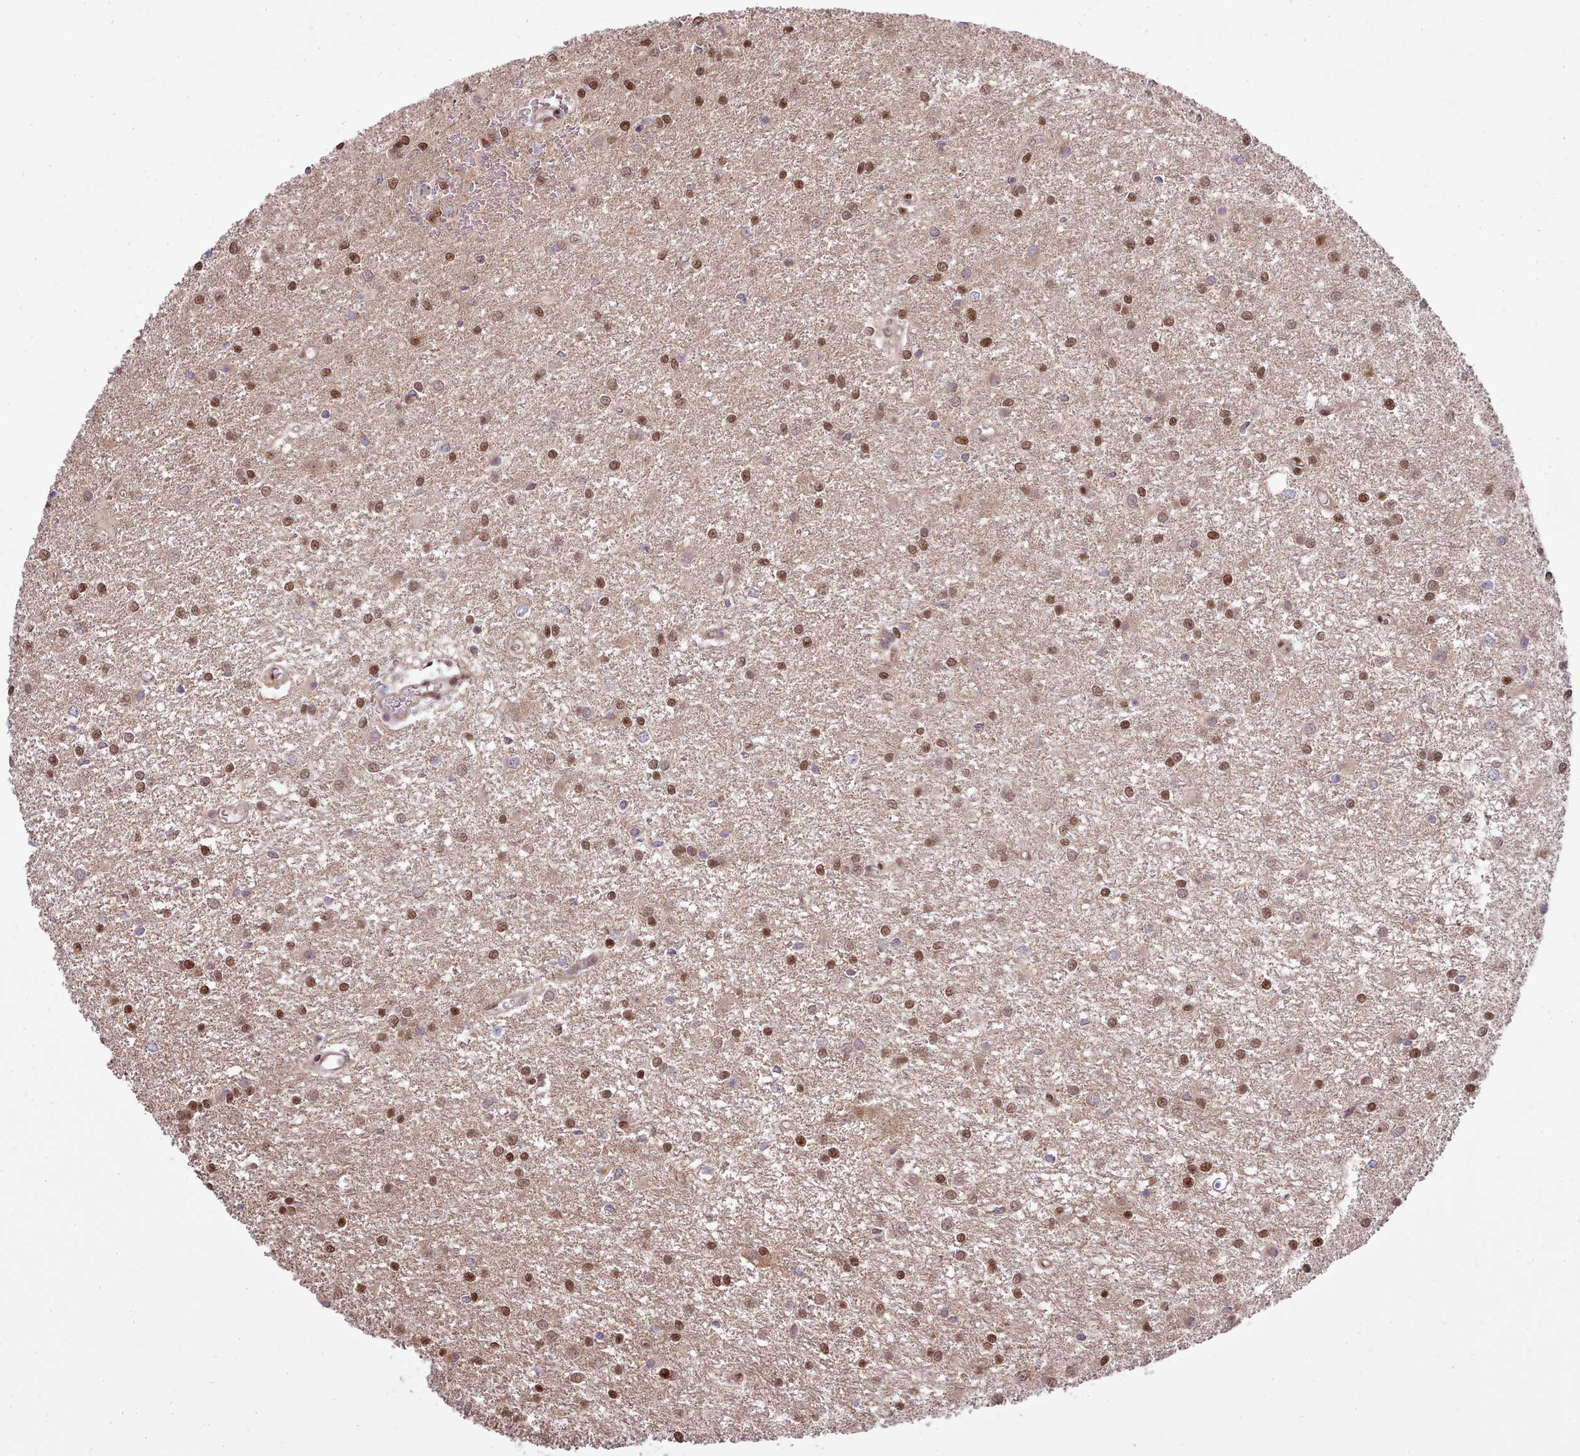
{"staining": {"intensity": "moderate", "quantity": ">75%", "location": "nuclear"}, "tissue": "glioma", "cell_type": "Tumor cells", "image_type": "cancer", "snomed": [{"axis": "morphology", "description": "Glioma, malignant, High grade"}, {"axis": "topography", "description": "Brain"}], "caption": "Protein expression analysis of glioma reveals moderate nuclear expression in approximately >75% of tumor cells.", "gene": "ARL2BP", "patient": {"sex": "female", "age": 50}}